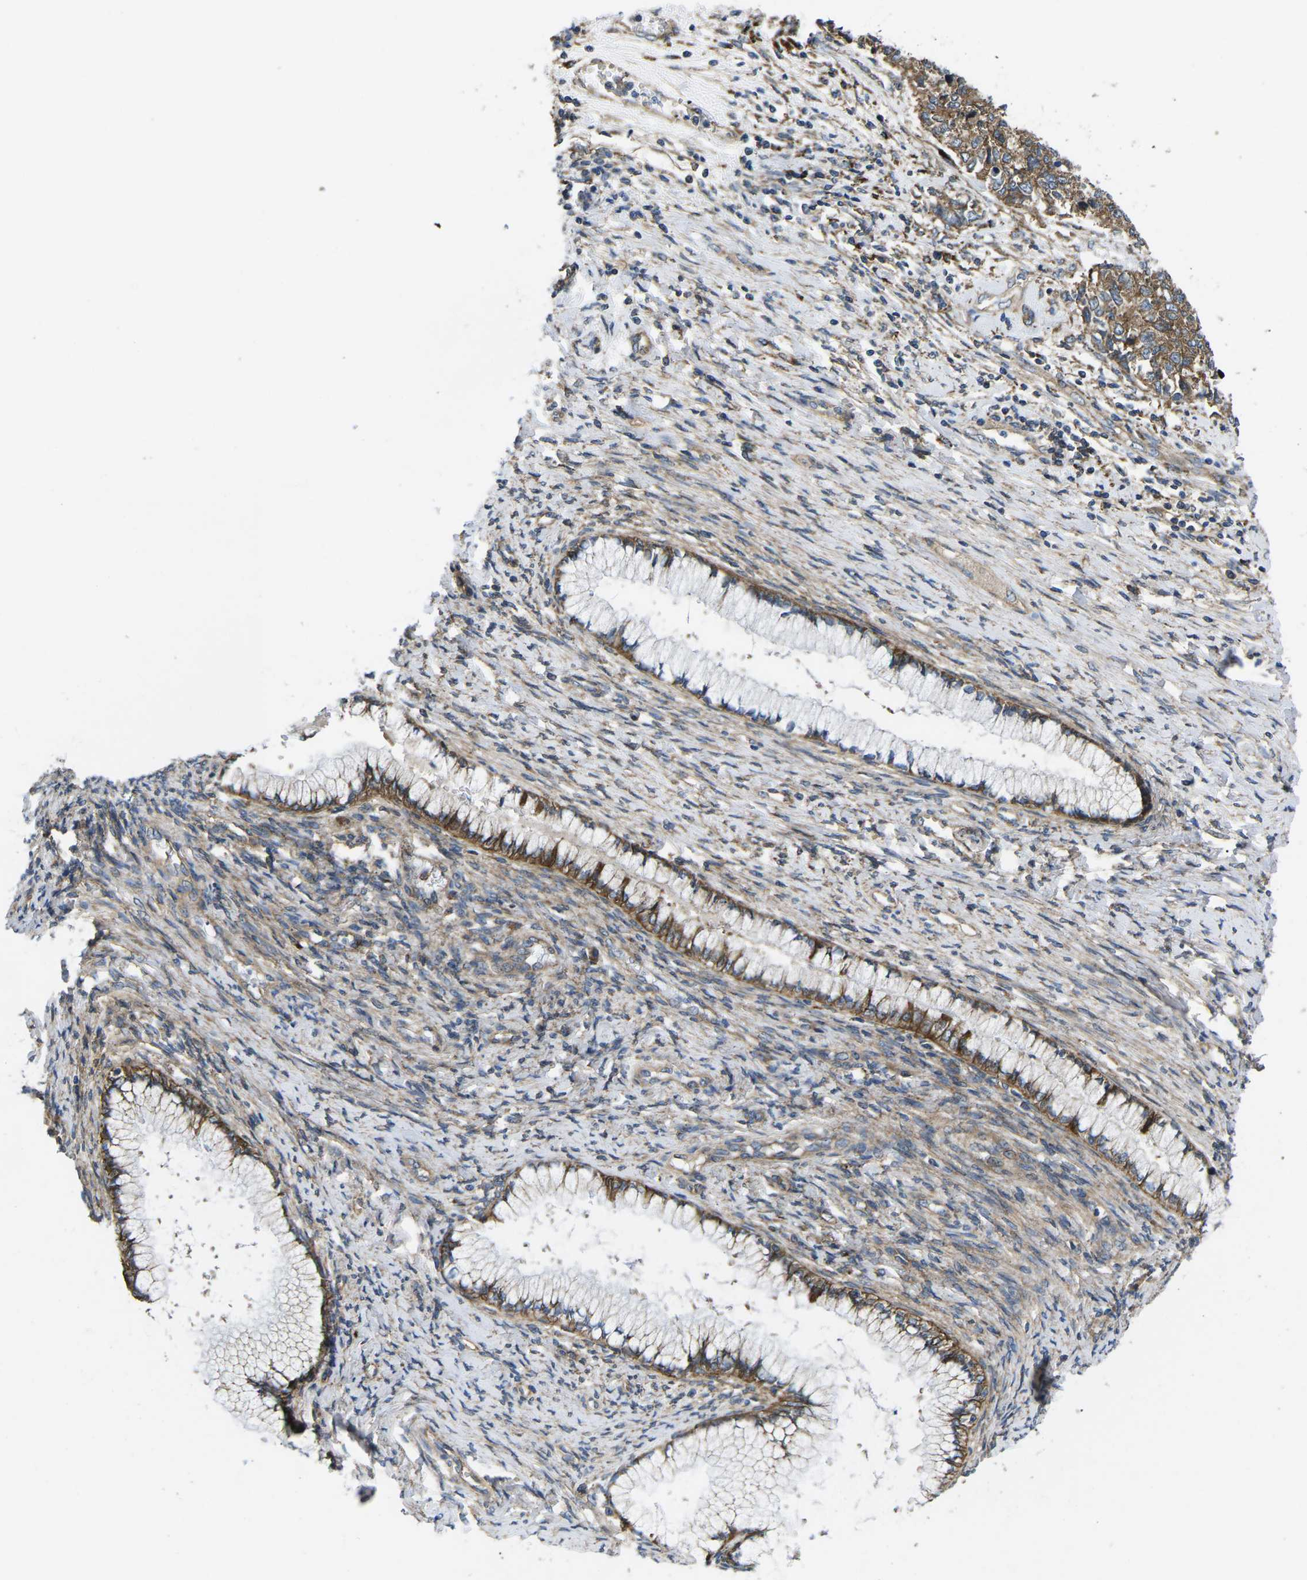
{"staining": {"intensity": "moderate", "quantity": ">75%", "location": "cytoplasmic/membranous"}, "tissue": "cervical cancer", "cell_type": "Tumor cells", "image_type": "cancer", "snomed": [{"axis": "morphology", "description": "Squamous cell carcinoma, NOS"}, {"axis": "topography", "description": "Cervix"}], "caption": "A medium amount of moderate cytoplasmic/membranous positivity is present in about >75% of tumor cells in cervical squamous cell carcinoma tissue.", "gene": "DLG1", "patient": {"sex": "female", "age": 63}}